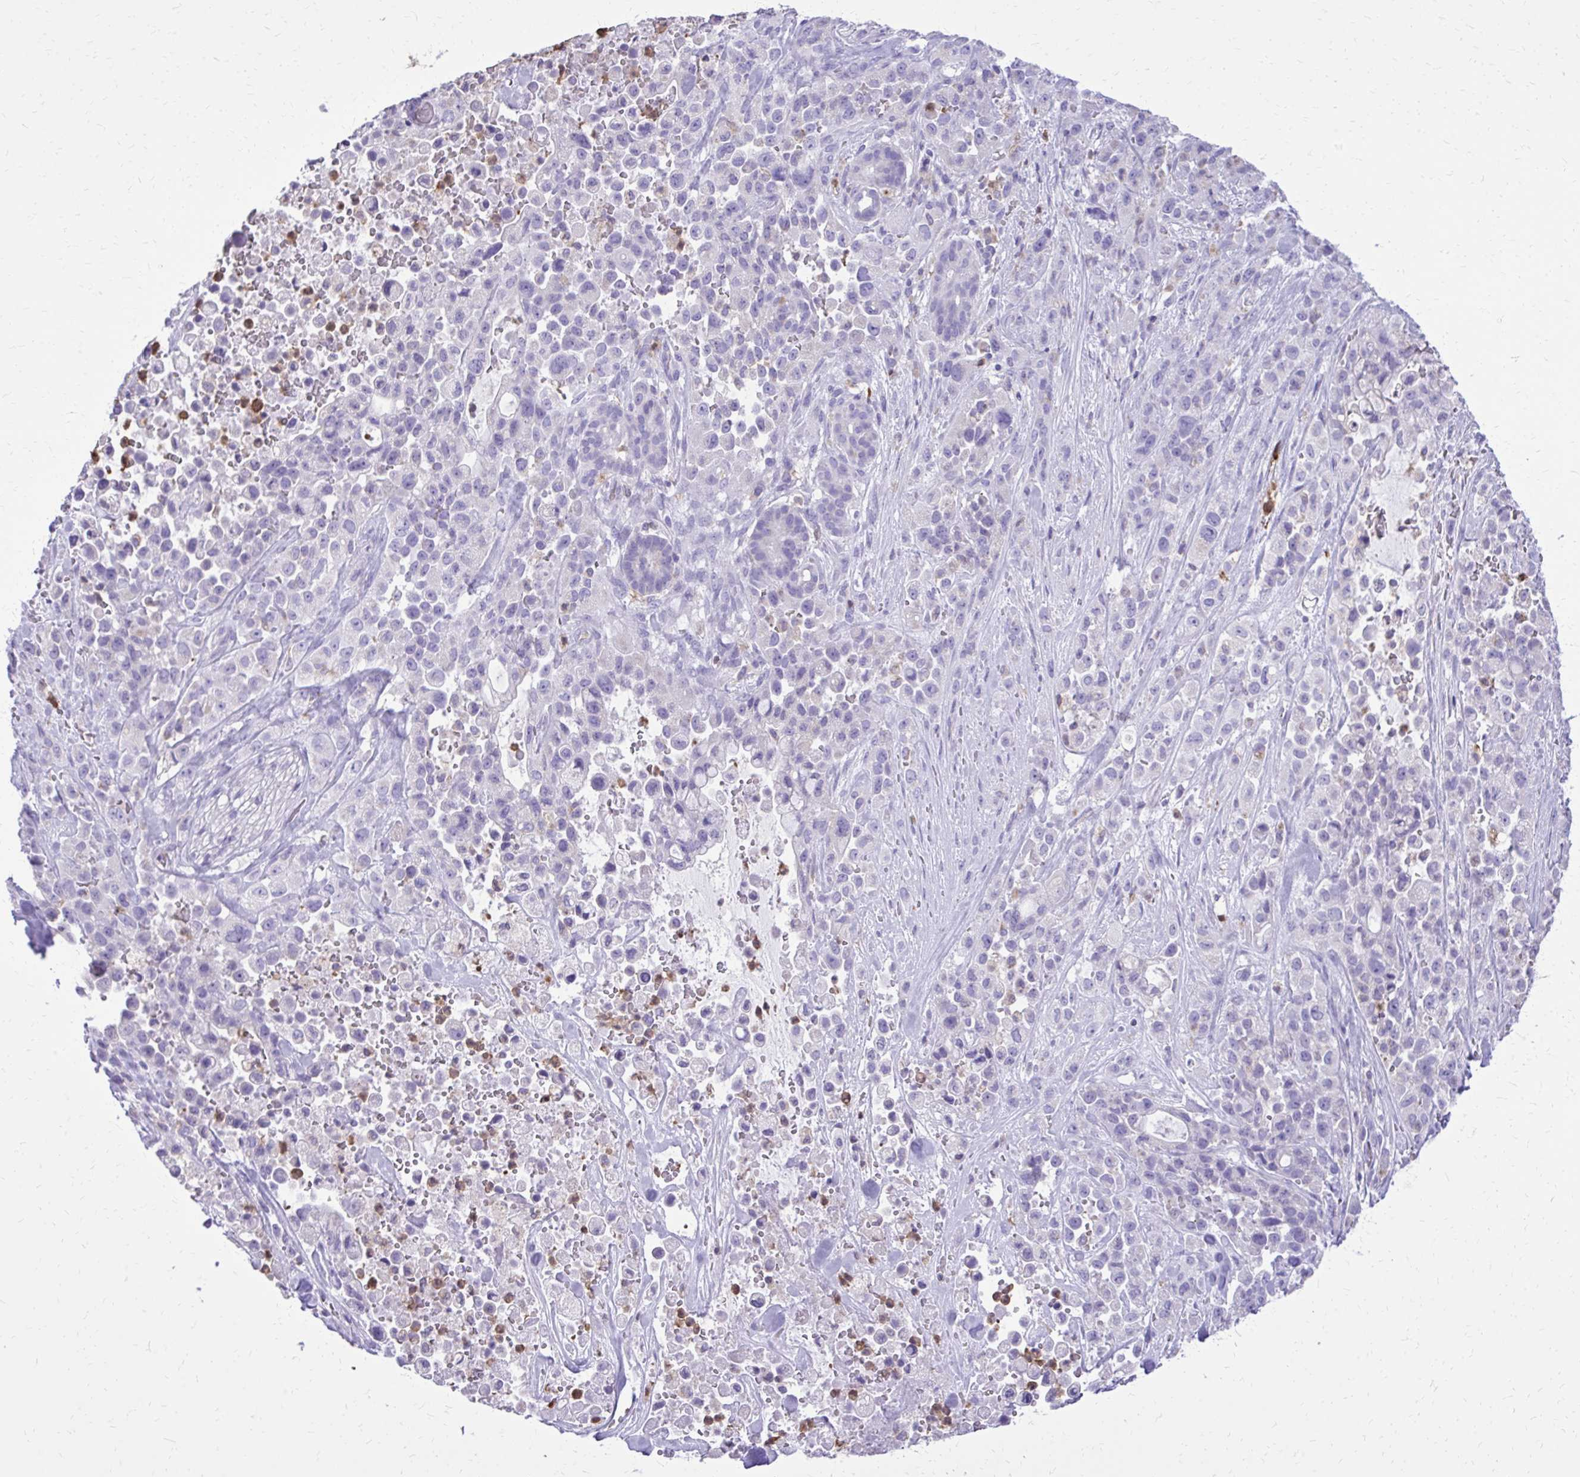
{"staining": {"intensity": "negative", "quantity": "none", "location": "none"}, "tissue": "pancreatic cancer", "cell_type": "Tumor cells", "image_type": "cancer", "snomed": [{"axis": "morphology", "description": "Adenocarcinoma, NOS"}, {"axis": "topography", "description": "Pancreas"}], "caption": "An image of pancreatic adenocarcinoma stained for a protein reveals no brown staining in tumor cells.", "gene": "CAT", "patient": {"sex": "male", "age": 44}}